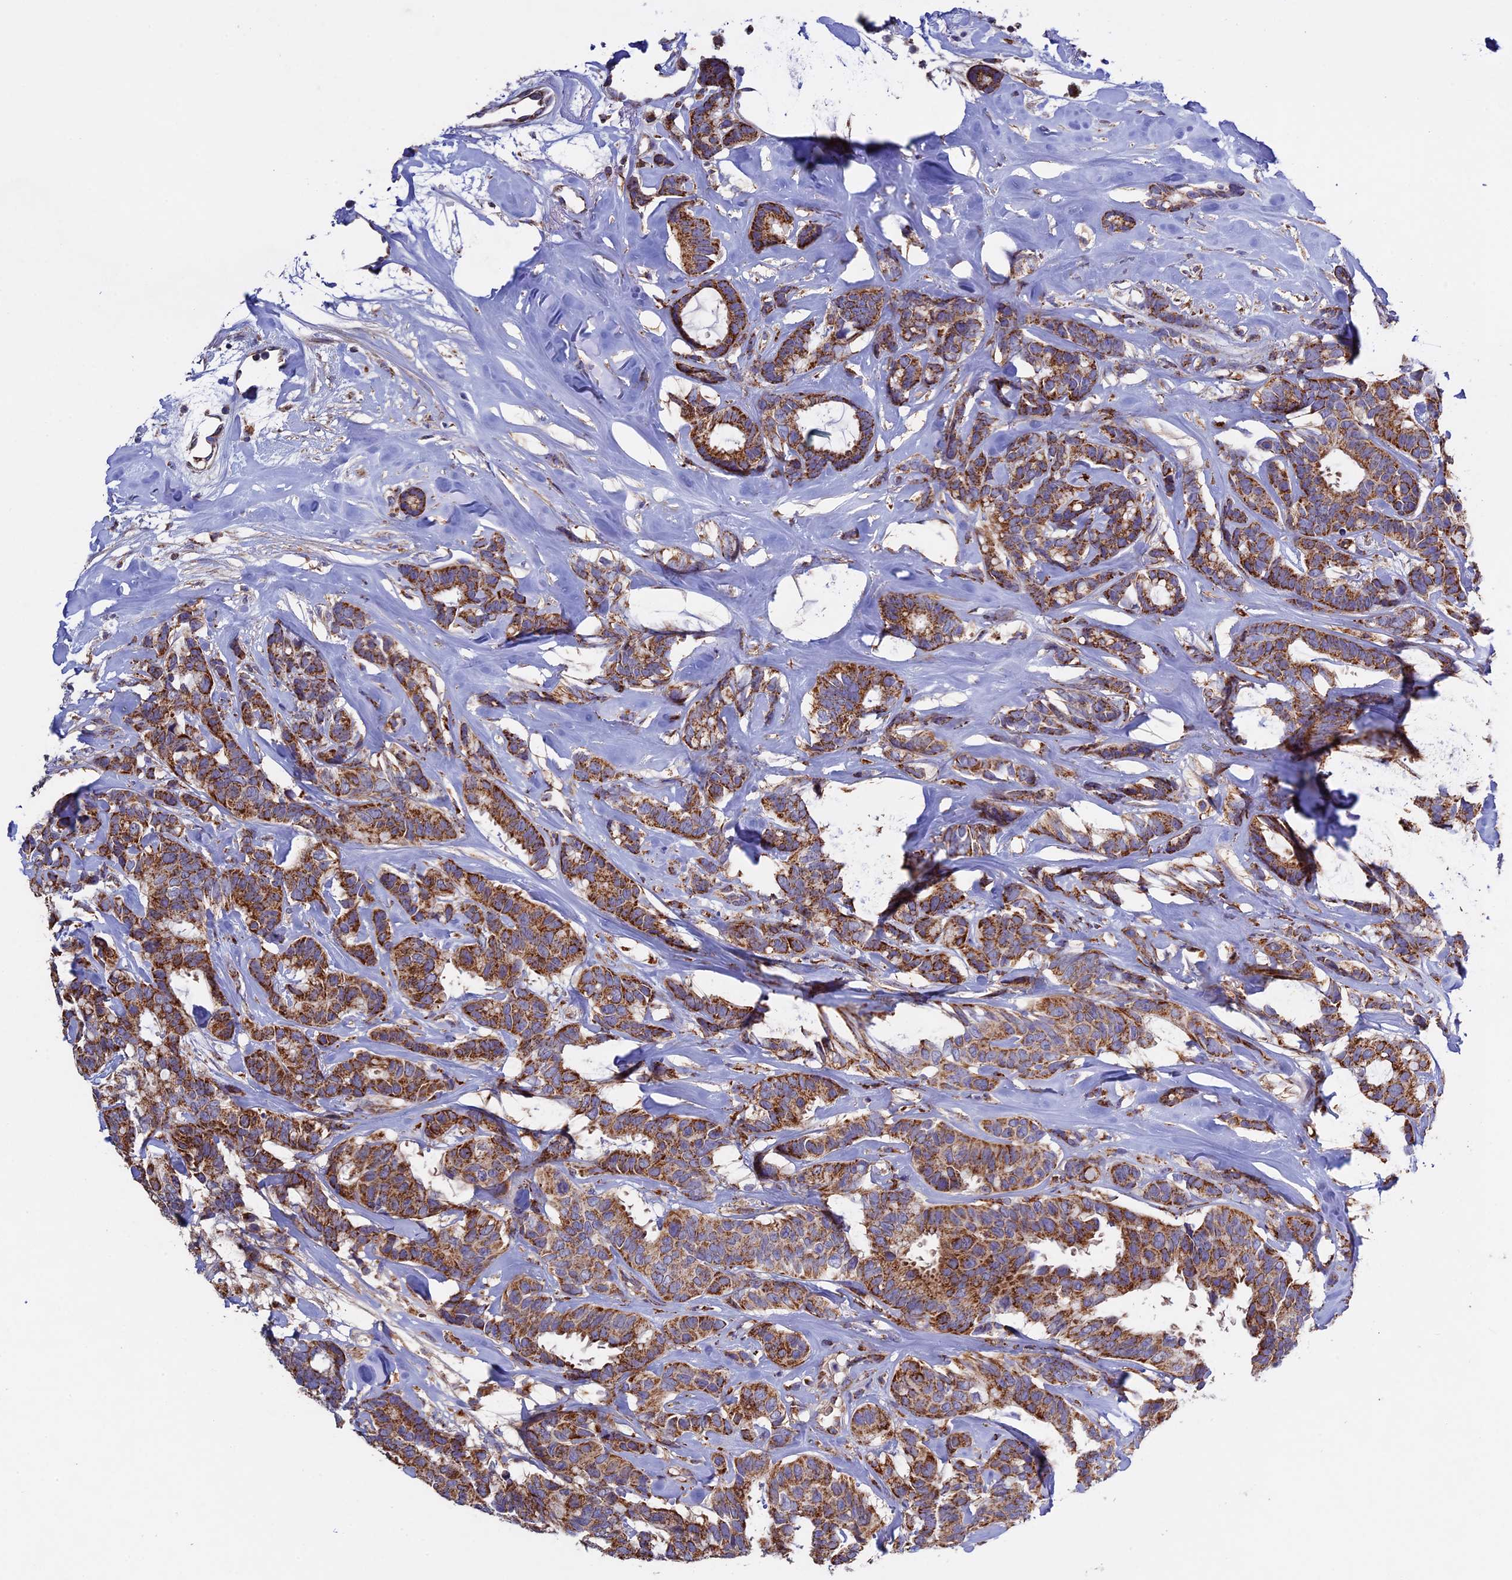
{"staining": {"intensity": "moderate", "quantity": ">75%", "location": "cytoplasmic/membranous"}, "tissue": "breast cancer", "cell_type": "Tumor cells", "image_type": "cancer", "snomed": [{"axis": "morphology", "description": "Duct carcinoma"}, {"axis": "topography", "description": "Breast"}], "caption": "This photomicrograph displays IHC staining of breast cancer (infiltrating ductal carcinoma), with medium moderate cytoplasmic/membranous expression in approximately >75% of tumor cells.", "gene": "RNF17", "patient": {"sex": "female", "age": 87}}